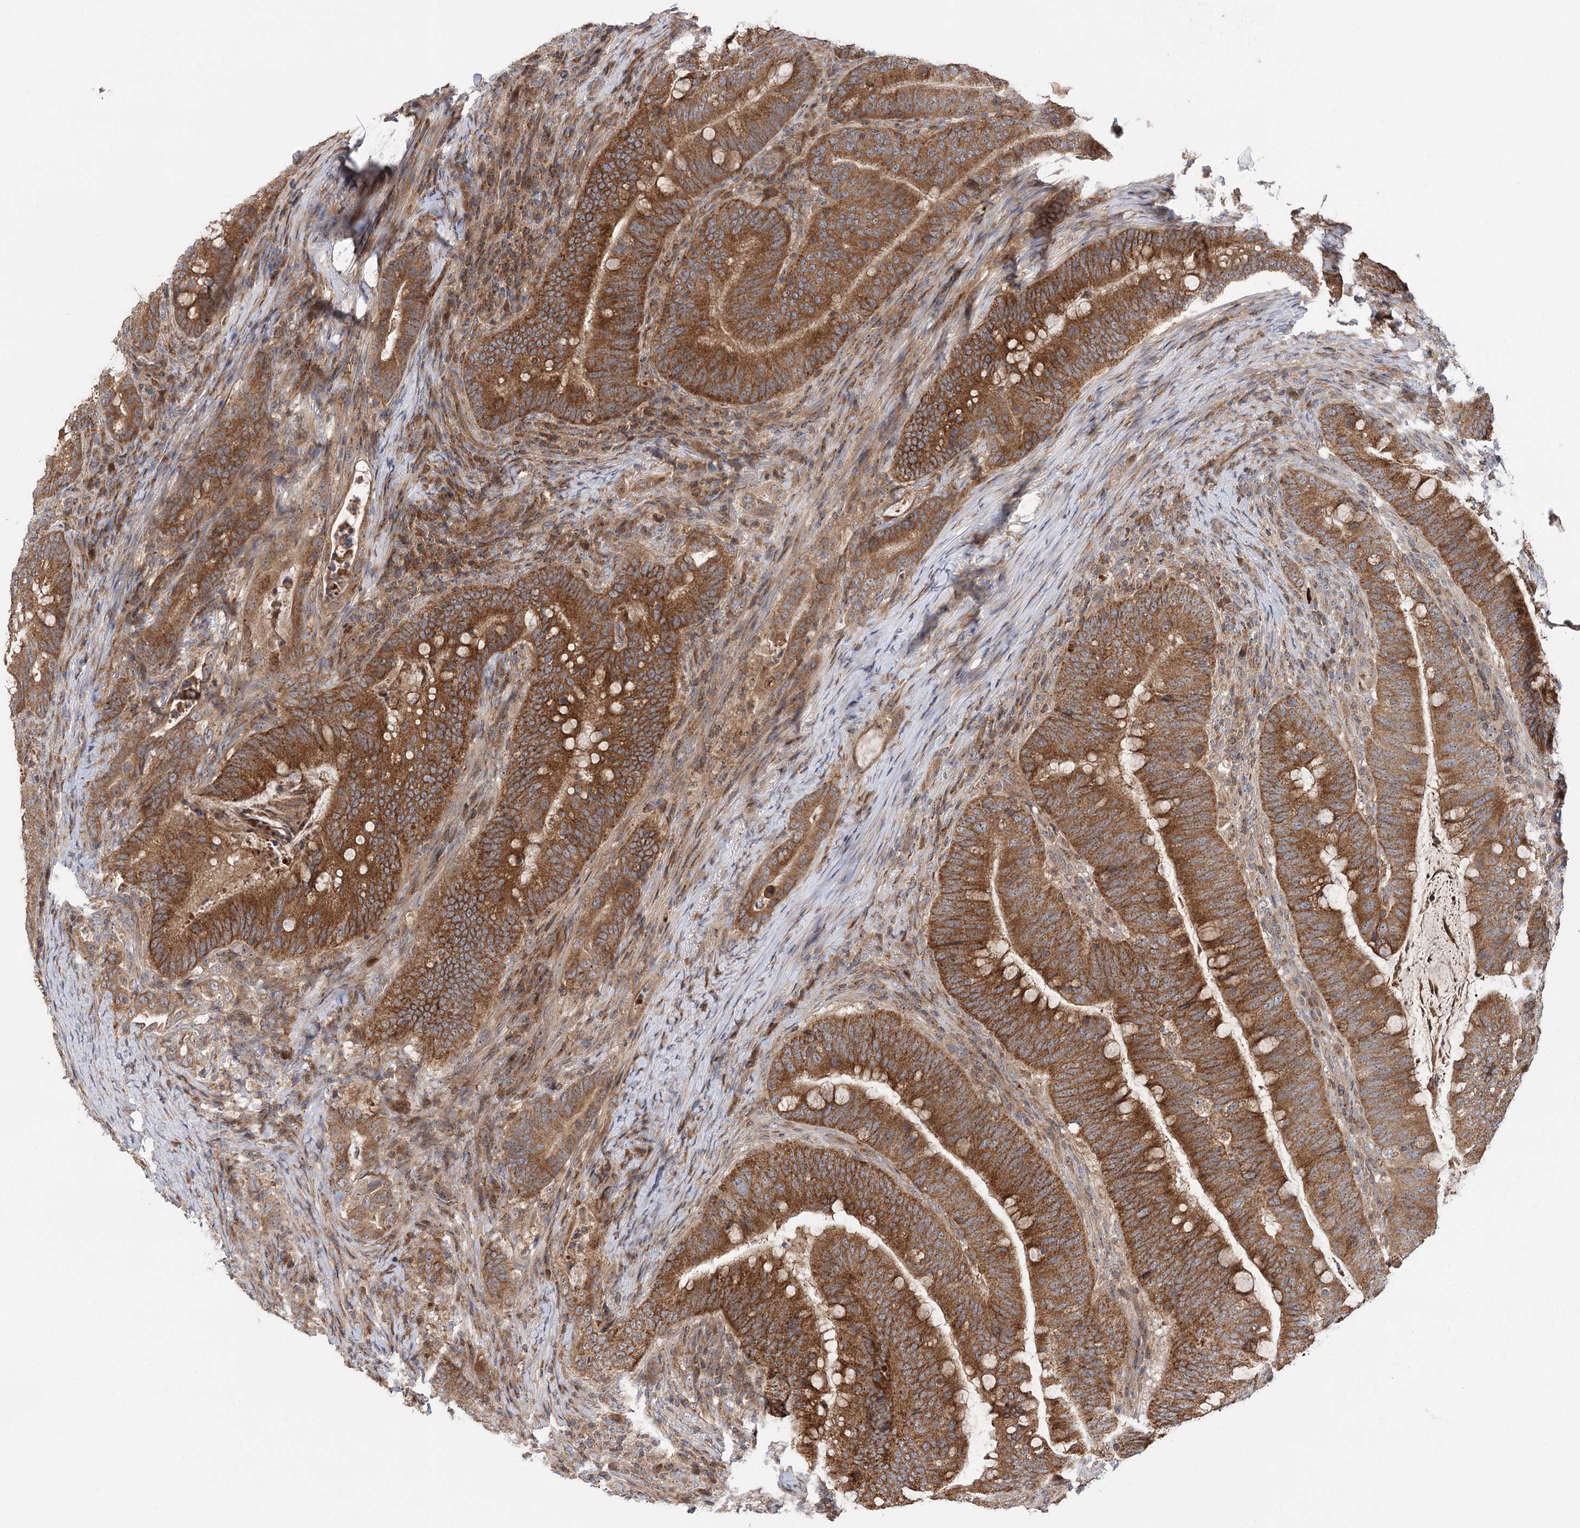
{"staining": {"intensity": "strong", "quantity": ">75%", "location": "cytoplasmic/membranous"}, "tissue": "colorectal cancer", "cell_type": "Tumor cells", "image_type": "cancer", "snomed": [{"axis": "morphology", "description": "Adenocarcinoma, NOS"}, {"axis": "topography", "description": "Colon"}], "caption": "A micrograph showing strong cytoplasmic/membranous expression in about >75% of tumor cells in adenocarcinoma (colorectal), as visualized by brown immunohistochemical staining.", "gene": "RAPGEF6", "patient": {"sex": "female", "age": 66}}